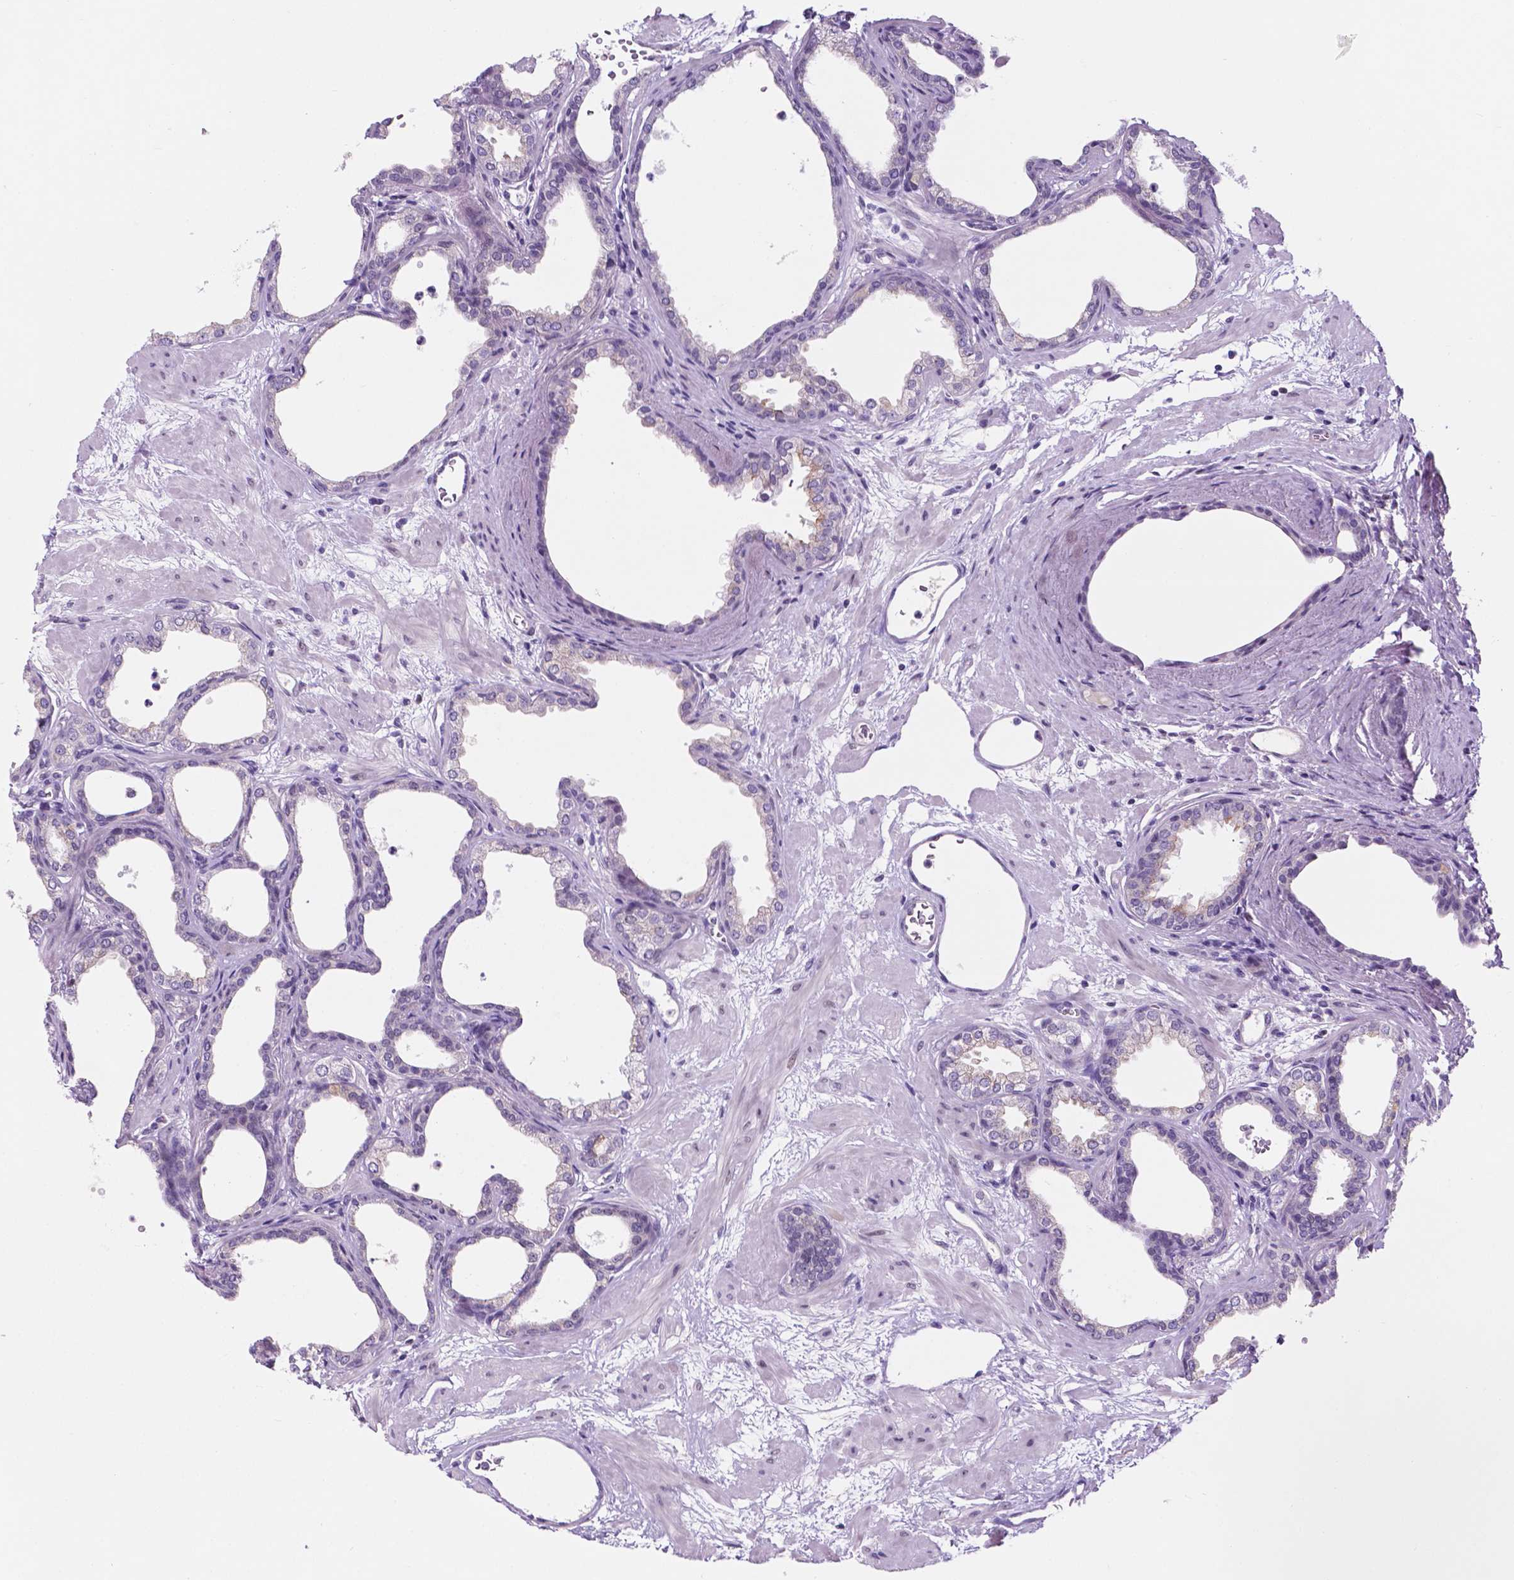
{"staining": {"intensity": "weak", "quantity": "<25%", "location": "cytoplasmic/membranous"}, "tissue": "prostate", "cell_type": "Glandular cells", "image_type": "normal", "snomed": [{"axis": "morphology", "description": "Normal tissue, NOS"}, {"axis": "topography", "description": "Prostate"}], "caption": "This is an IHC micrograph of normal prostate. There is no staining in glandular cells.", "gene": "FAM50B", "patient": {"sex": "male", "age": 37}}